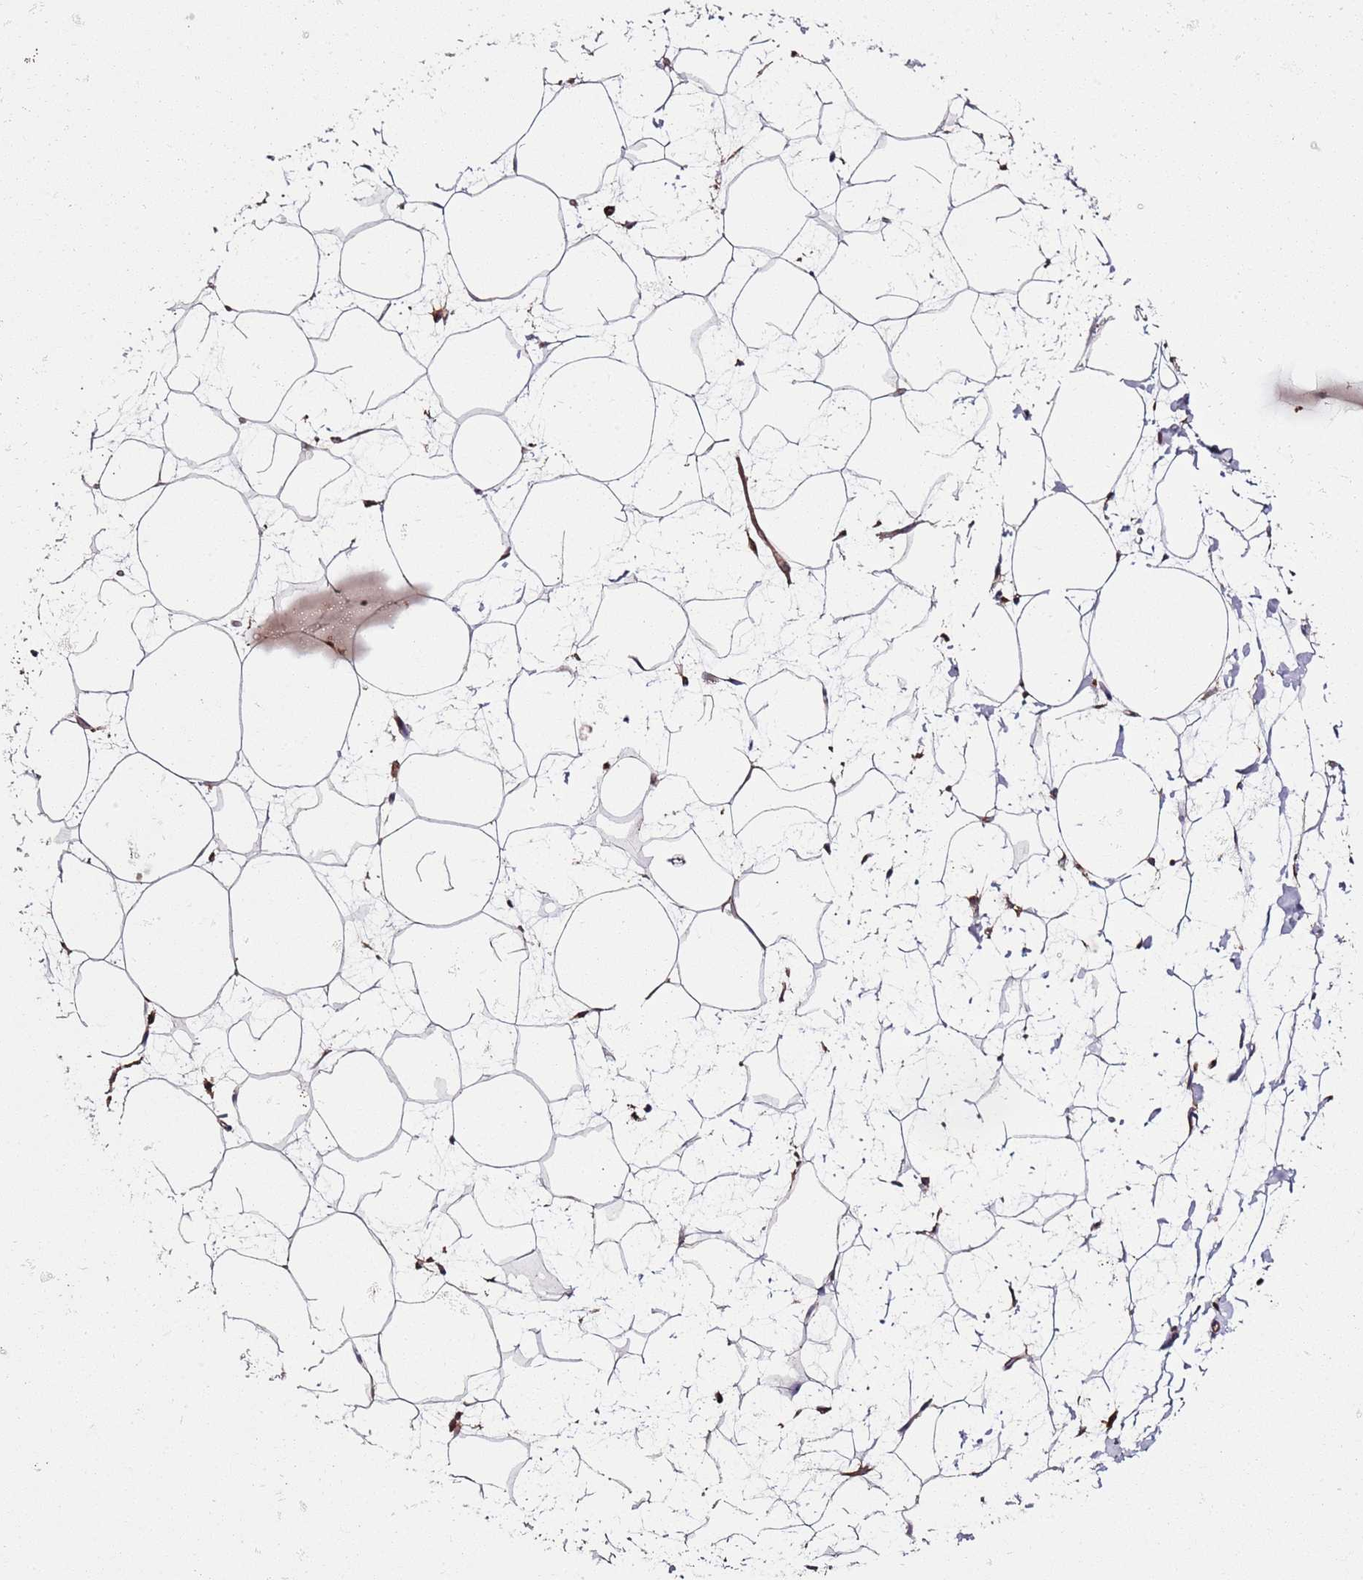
{"staining": {"intensity": "negative", "quantity": "none", "location": "none"}, "tissue": "breast", "cell_type": "Adipocytes", "image_type": "normal", "snomed": [{"axis": "morphology", "description": "Normal tissue, NOS"}, {"axis": "morphology", "description": "Adenoma, NOS"}, {"axis": "topography", "description": "Breast"}], "caption": "Human breast stained for a protein using immunohistochemistry reveals no positivity in adipocytes.", "gene": "RMND5A", "patient": {"sex": "female", "age": 23}}